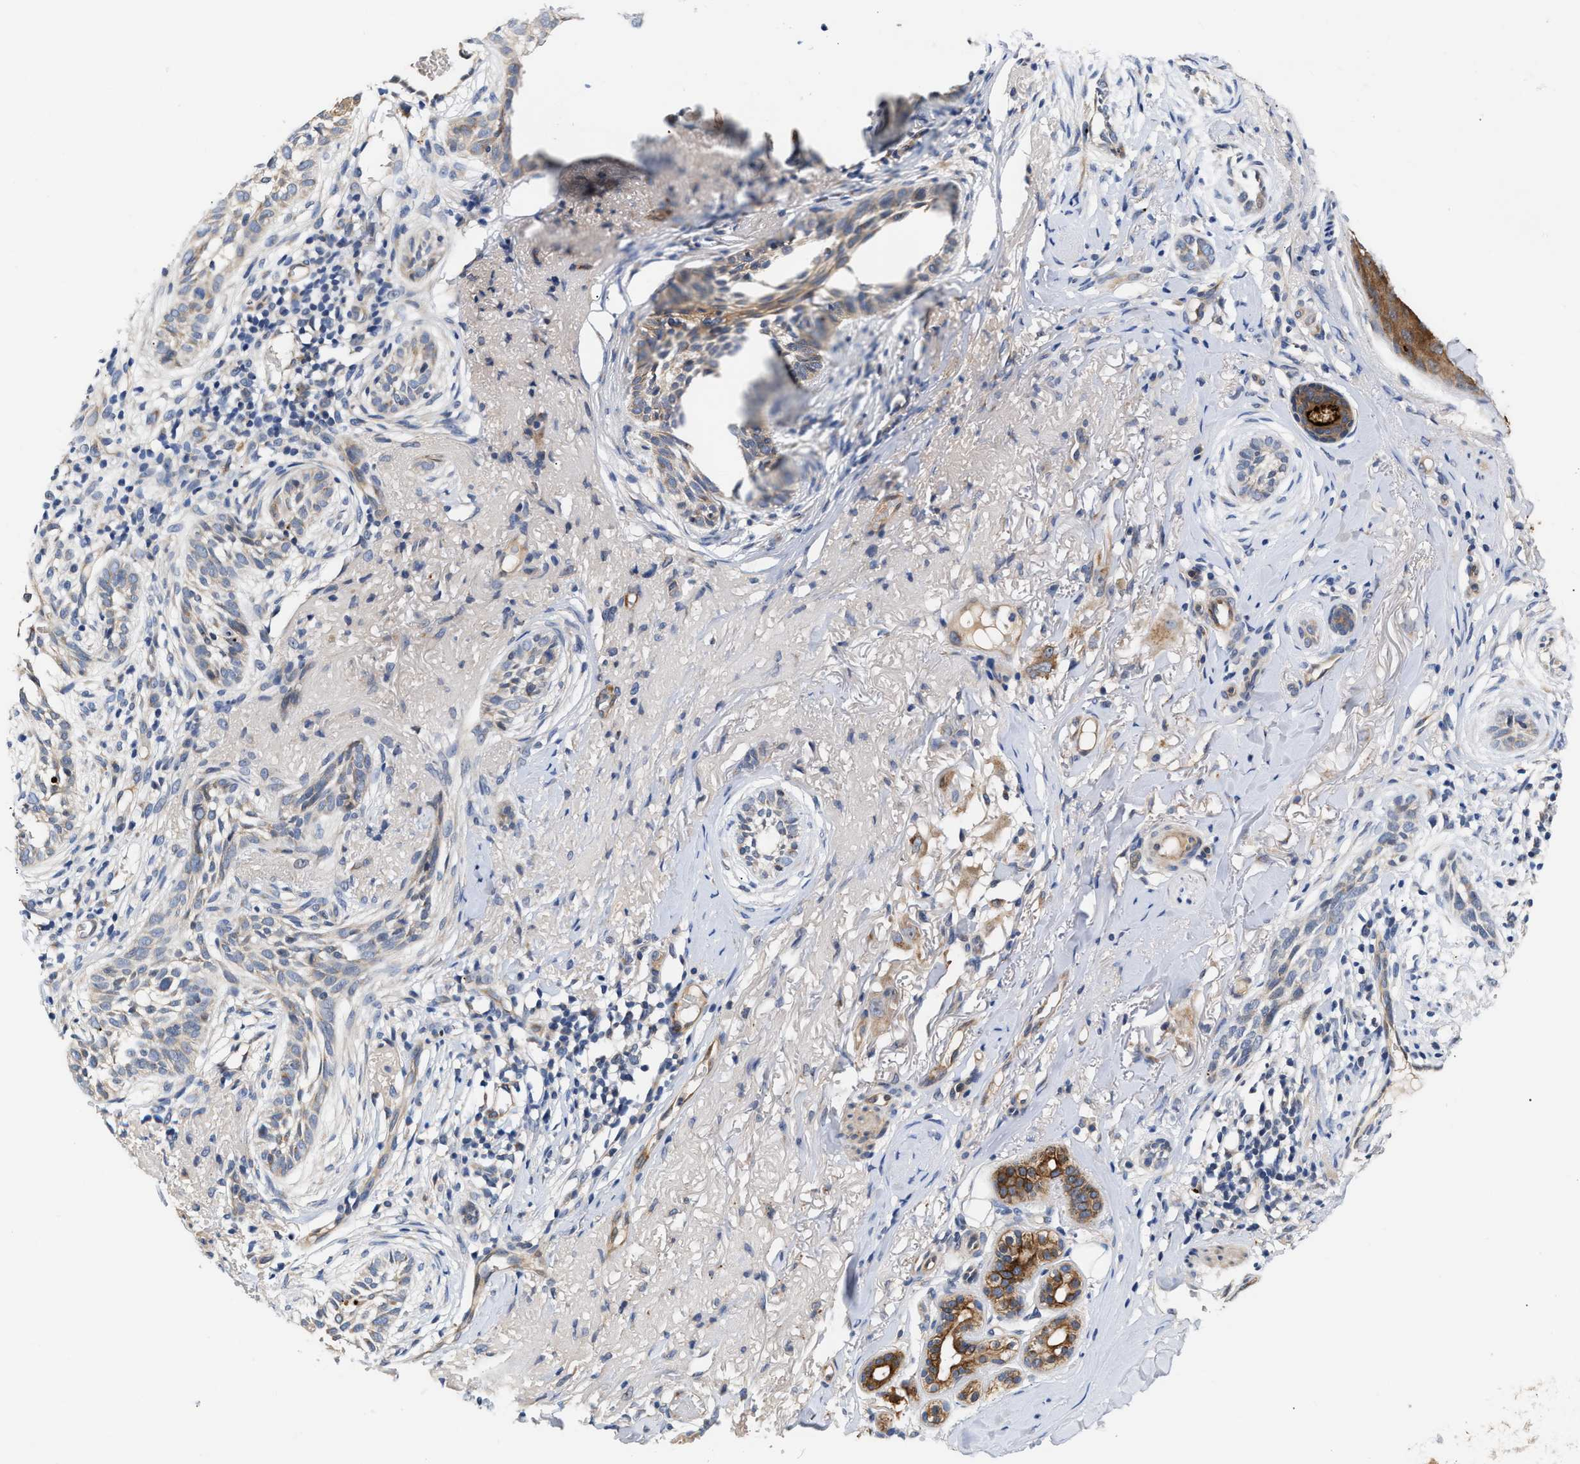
{"staining": {"intensity": "weak", "quantity": "<25%", "location": "cytoplasmic/membranous"}, "tissue": "skin cancer", "cell_type": "Tumor cells", "image_type": "cancer", "snomed": [{"axis": "morphology", "description": "Basal cell carcinoma"}, {"axis": "topography", "description": "Skin"}], "caption": "DAB (3,3'-diaminobenzidine) immunohistochemical staining of basal cell carcinoma (skin) displays no significant positivity in tumor cells.", "gene": "CCDC146", "patient": {"sex": "female", "age": 88}}